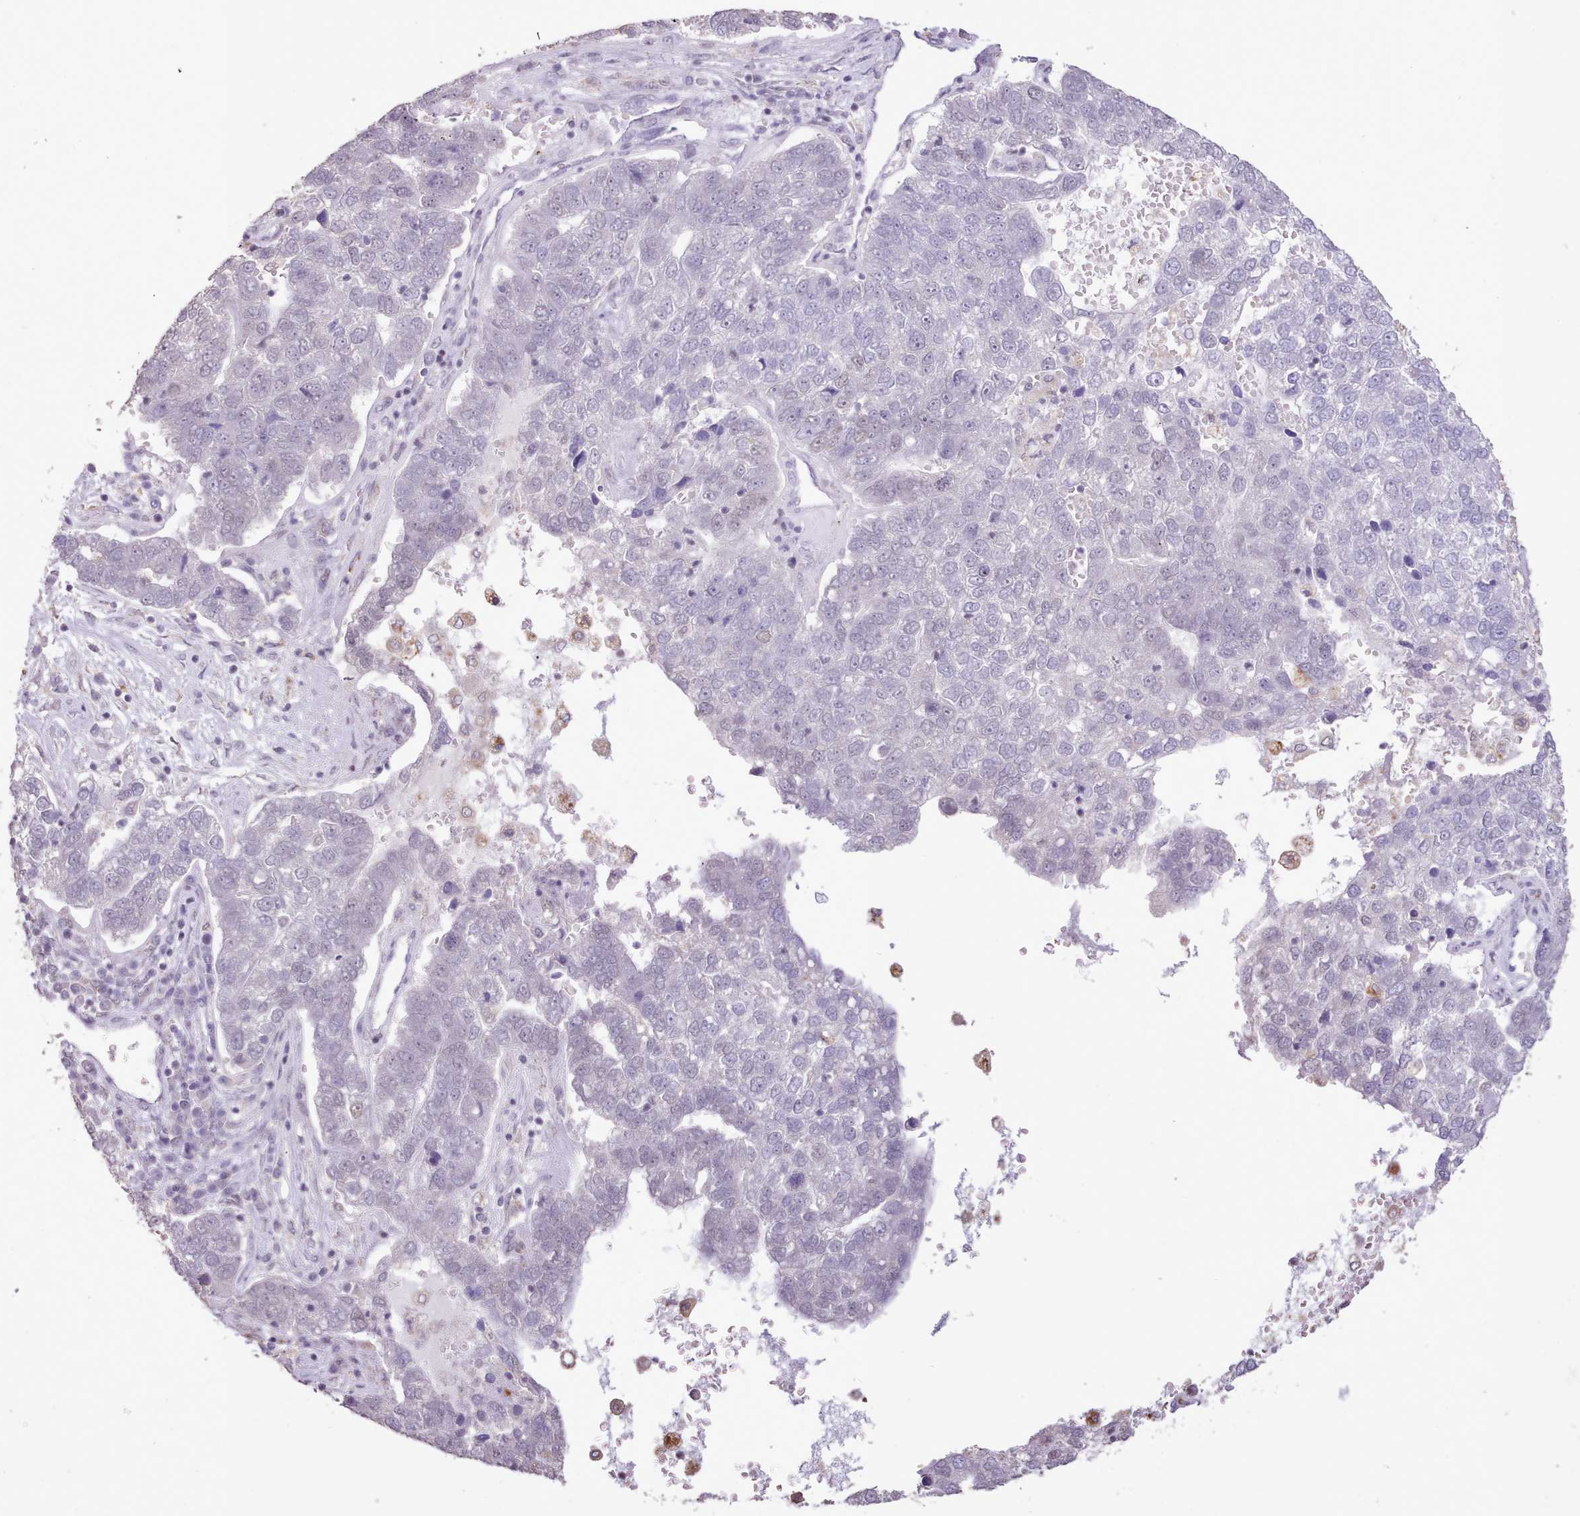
{"staining": {"intensity": "negative", "quantity": "none", "location": "none"}, "tissue": "pancreatic cancer", "cell_type": "Tumor cells", "image_type": "cancer", "snomed": [{"axis": "morphology", "description": "Adenocarcinoma, NOS"}, {"axis": "topography", "description": "Pancreas"}], "caption": "Human adenocarcinoma (pancreatic) stained for a protein using IHC exhibits no staining in tumor cells.", "gene": "TAF15", "patient": {"sex": "female", "age": 61}}